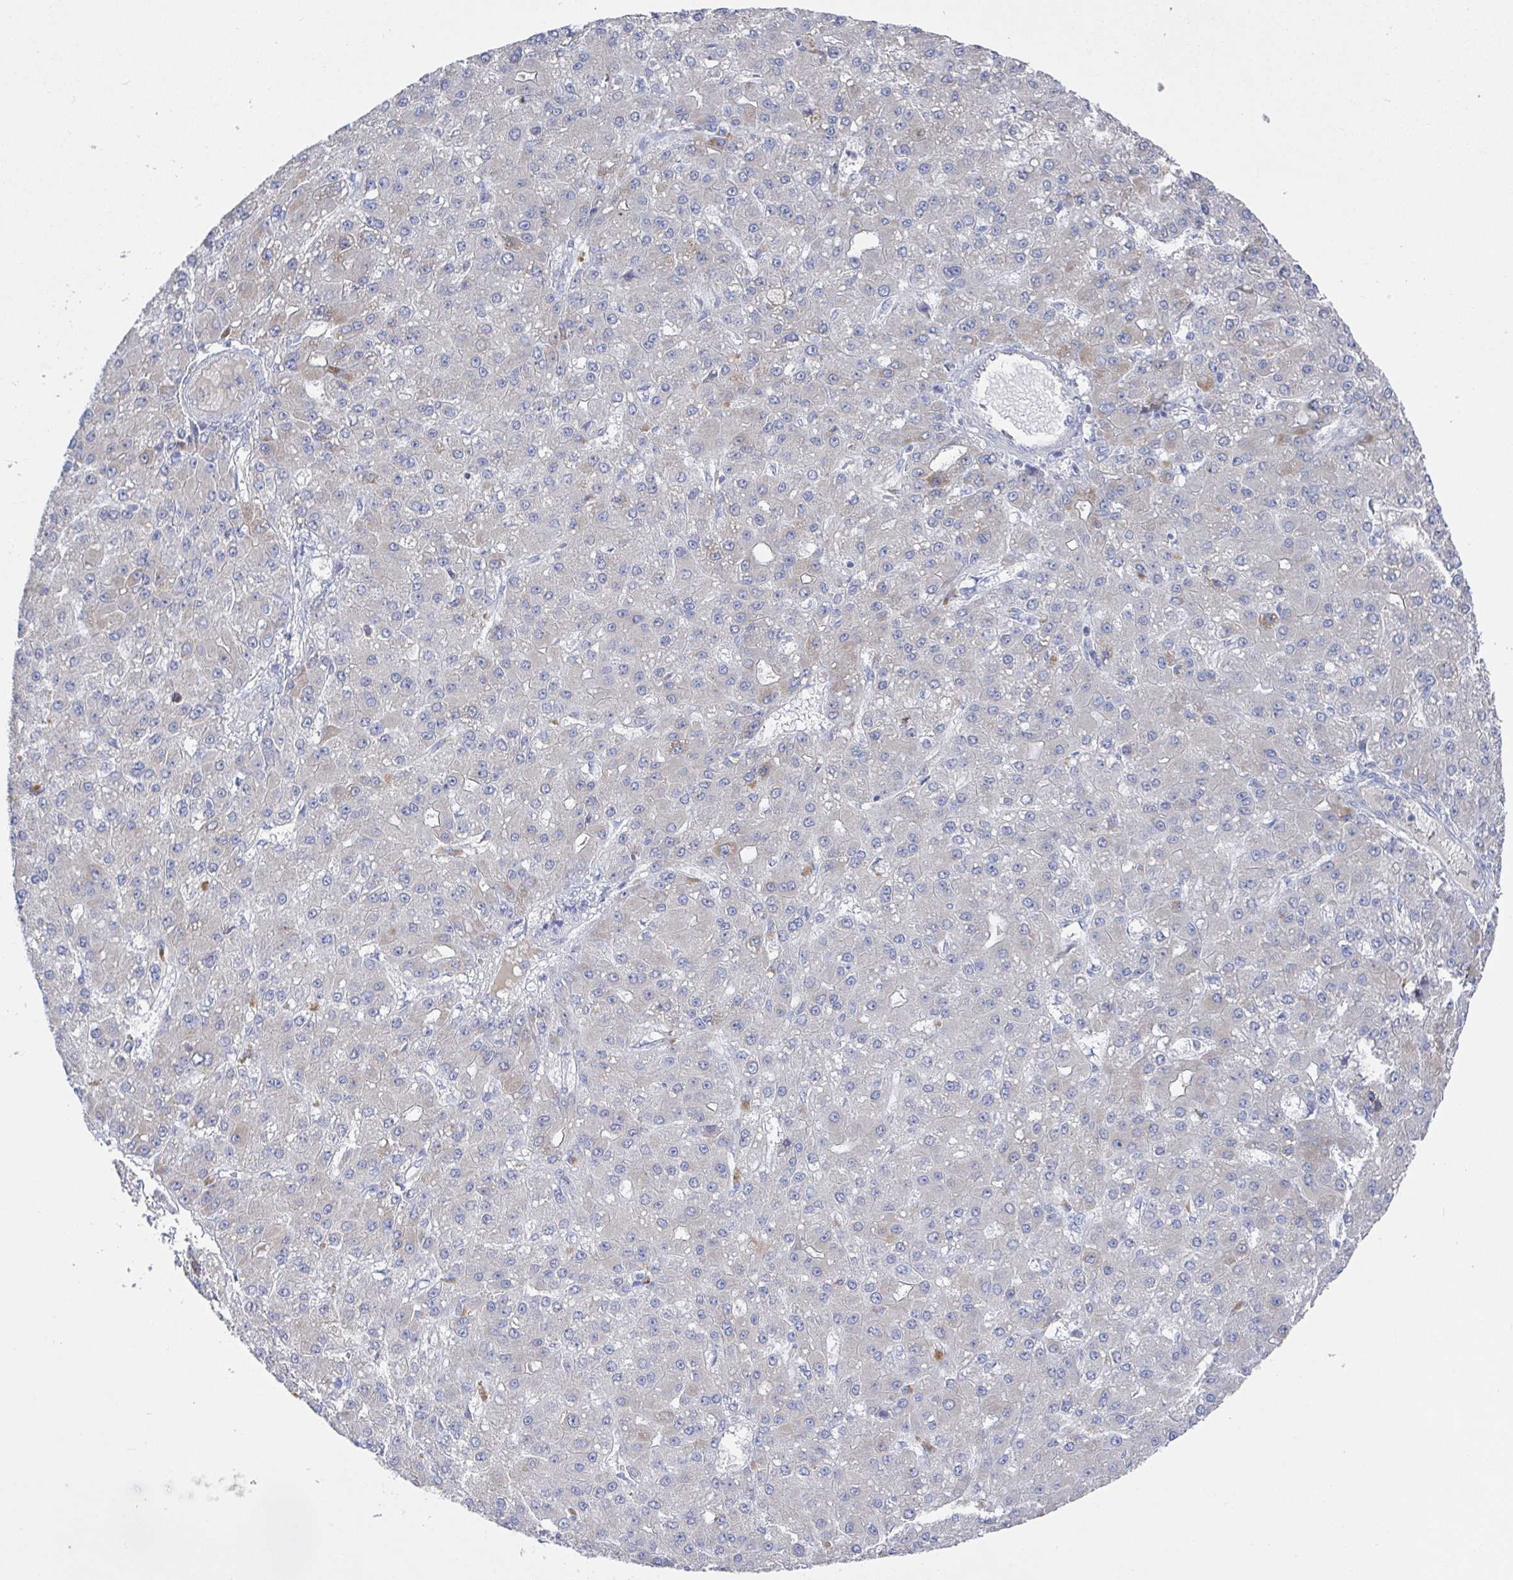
{"staining": {"intensity": "negative", "quantity": "none", "location": "none"}, "tissue": "liver cancer", "cell_type": "Tumor cells", "image_type": "cancer", "snomed": [{"axis": "morphology", "description": "Carcinoma, Hepatocellular, NOS"}, {"axis": "topography", "description": "Liver"}], "caption": "Immunohistochemistry (IHC) histopathology image of neoplastic tissue: human liver cancer stained with DAB exhibits no significant protein positivity in tumor cells.", "gene": "GPR148", "patient": {"sex": "male", "age": 67}}